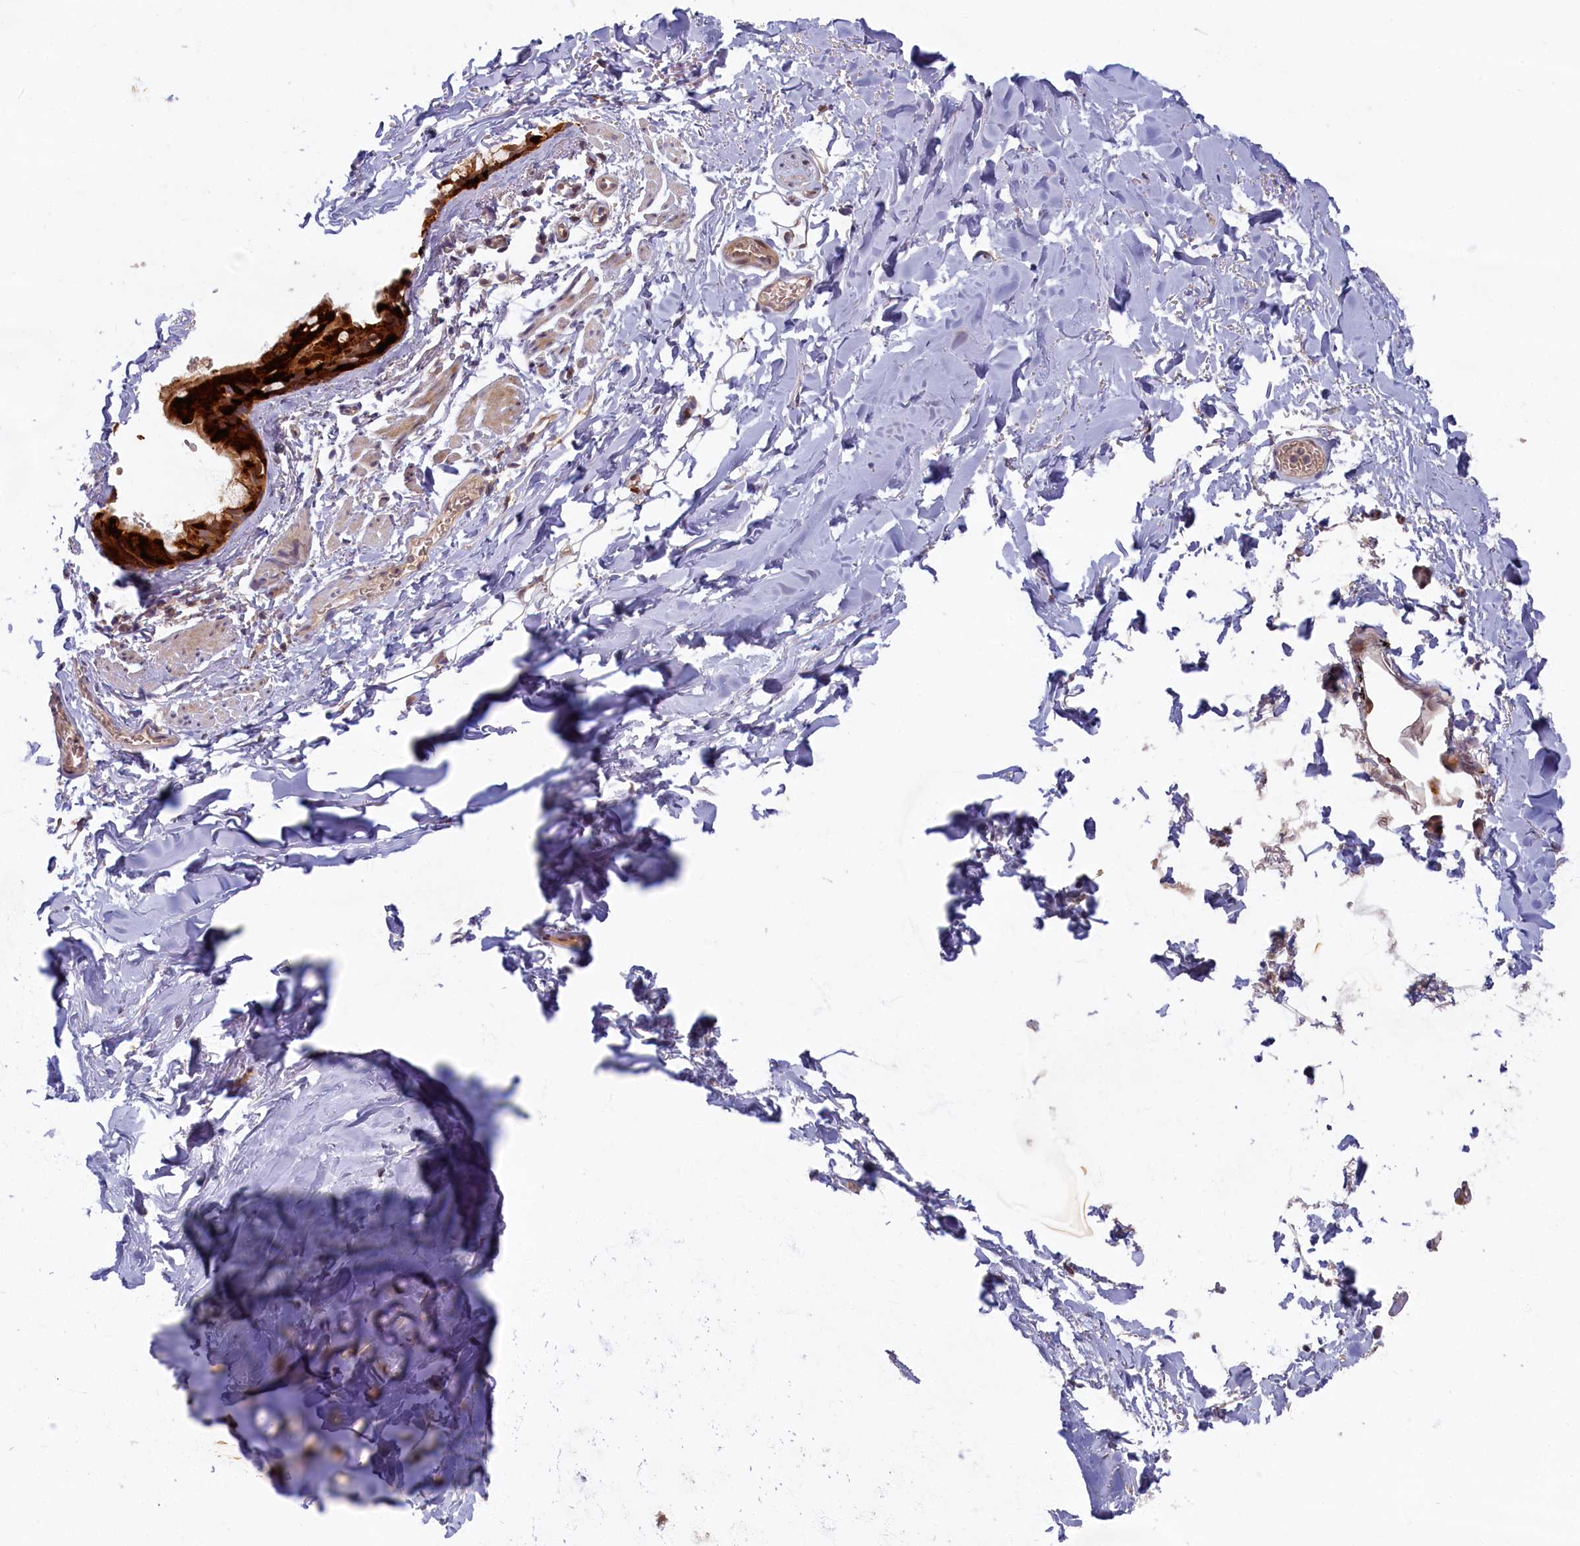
{"staining": {"intensity": "negative", "quantity": "none", "location": "none"}, "tissue": "adipose tissue", "cell_type": "Adipocytes", "image_type": "normal", "snomed": [{"axis": "morphology", "description": "Normal tissue, NOS"}, {"axis": "topography", "description": "Lymph node"}, {"axis": "topography", "description": "Bronchus"}], "caption": "Adipocytes are negative for protein expression in benign human adipose tissue. (Immunohistochemistry (ihc), brightfield microscopy, high magnification).", "gene": "FCSK", "patient": {"sex": "male", "age": 63}}